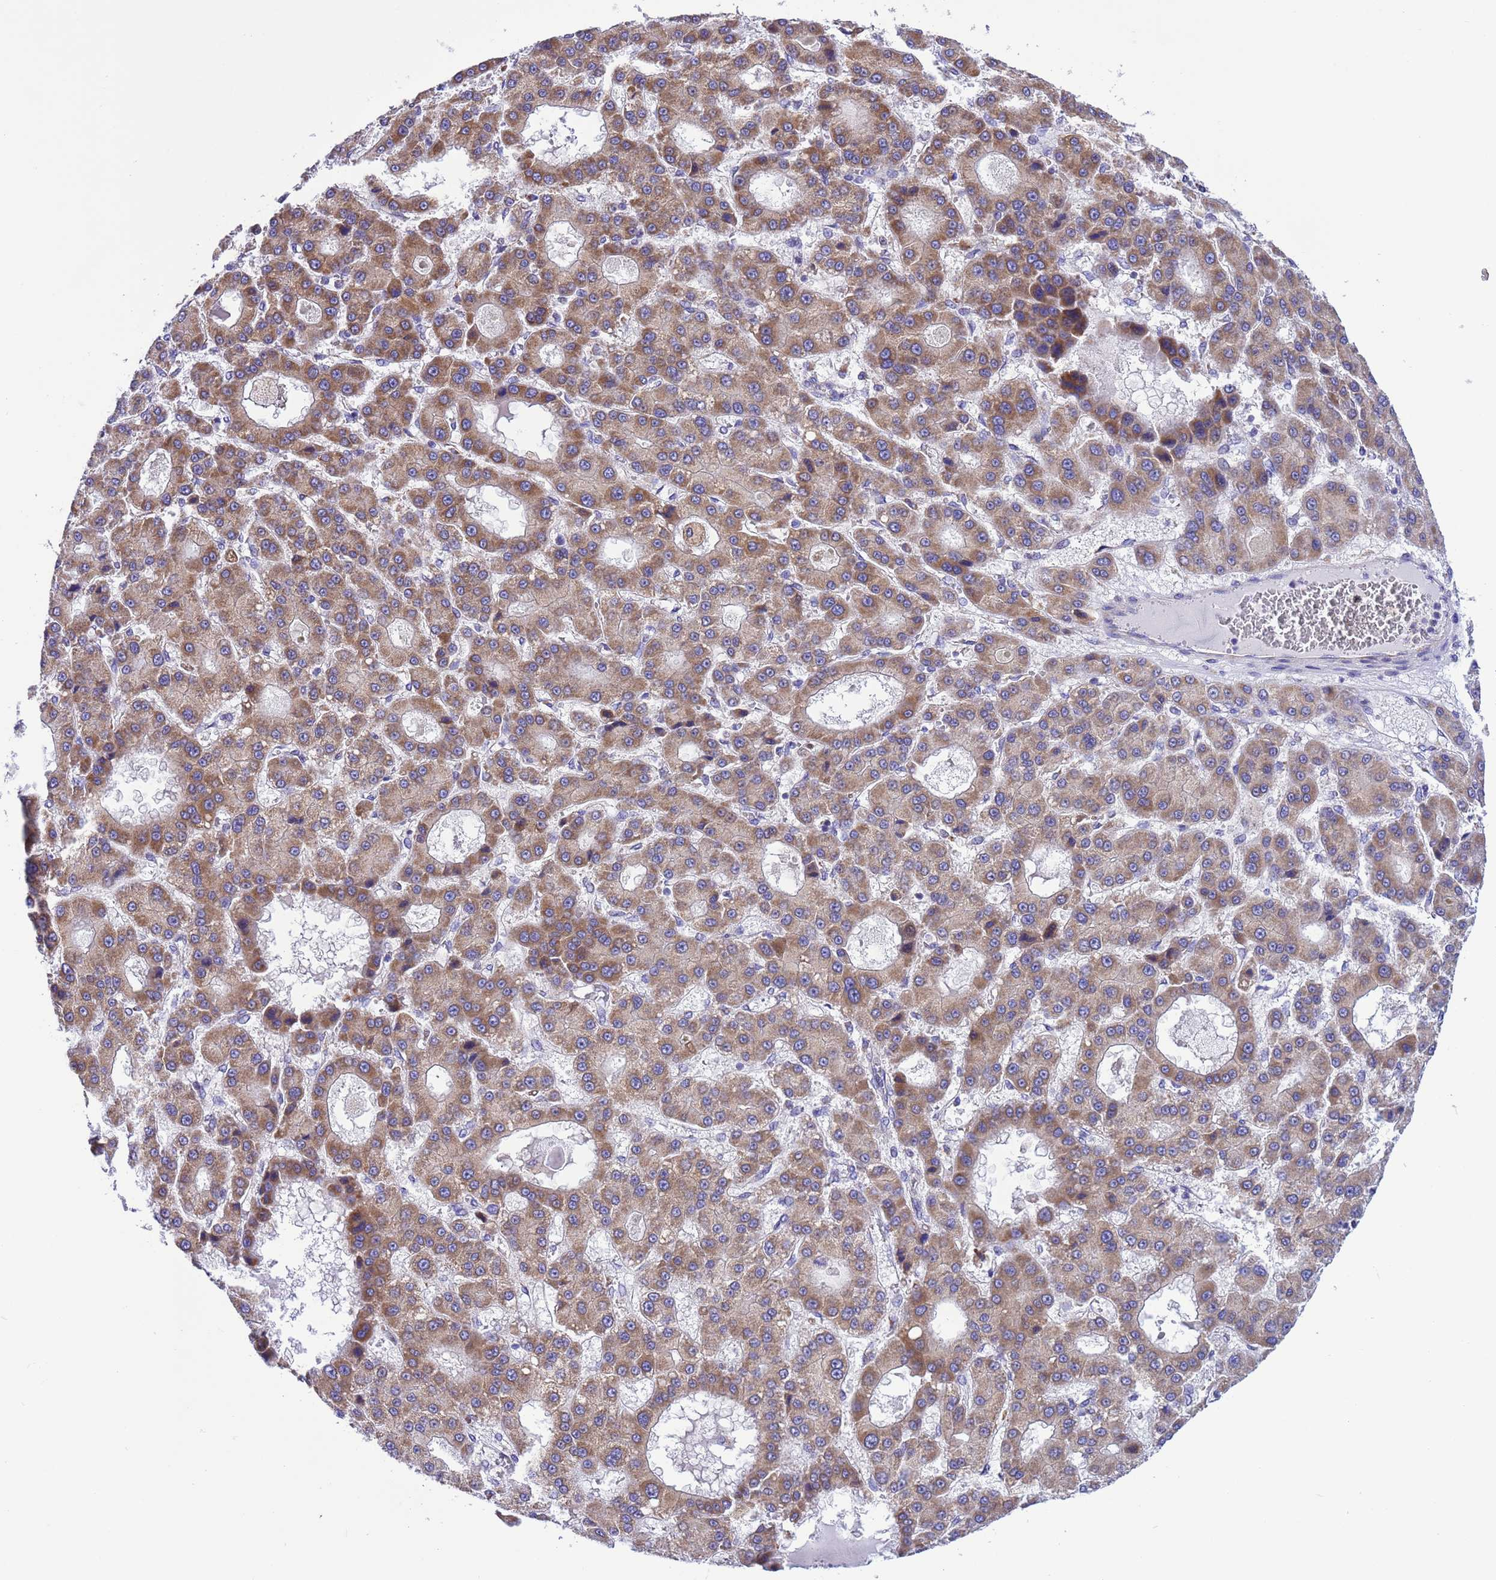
{"staining": {"intensity": "moderate", "quantity": ">75%", "location": "cytoplasmic/membranous"}, "tissue": "liver cancer", "cell_type": "Tumor cells", "image_type": "cancer", "snomed": [{"axis": "morphology", "description": "Carcinoma, Hepatocellular, NOS"}, {"axis": "topography", "description": "Liver"}], "caption": "Moderate cytoplasmic/membranous expression for a protein is seen in about >75% of tumor cells of liver hepatocellular carcinoma using immunohistochemistry (IHC).", "gene": "CCDC191", "patient": {"sex": "male", "age": 70}}